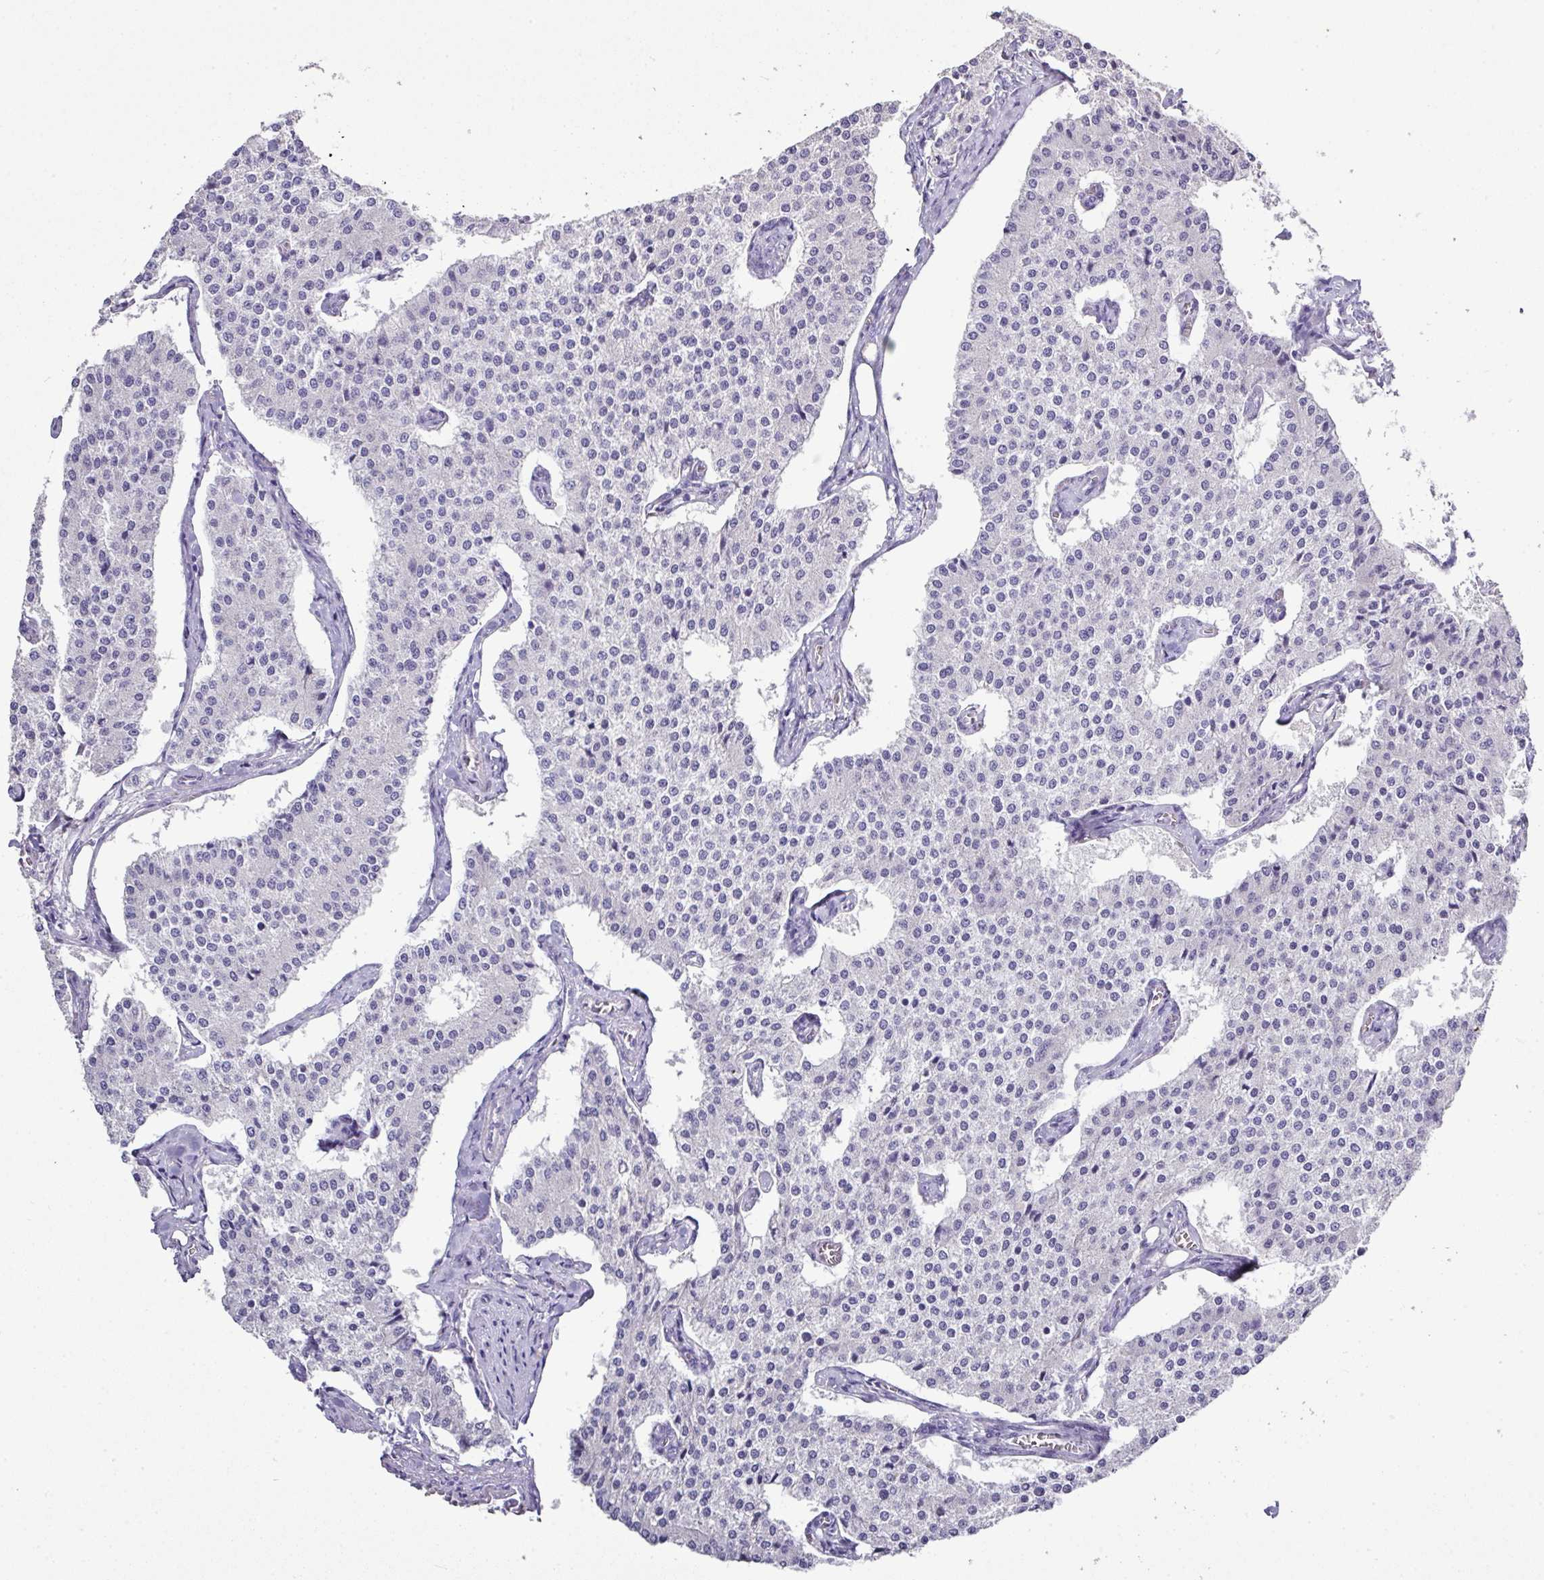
{"staining": {"intensity": "negative", "quantity": "none", "location": "none"}, "tissue": "carcinoid", "cell_type": "Tumor cells", "image_type": "cancer", "snomed": [{"axis": "morphology", "description": "Carcinoid, malignant, NOS"}, {"axis": "topography", "description": "Colon"}], "caption": "High magnification brightfield microscopy of malignant carcinoid stained with DAB (3,3'-diaminobenzidine) (brown) and counterstained with hematoxylin (blue): tumor cells show no significant staining.", "gene": "BCL11A", "patient": {"sex": "female", "age": 52}}